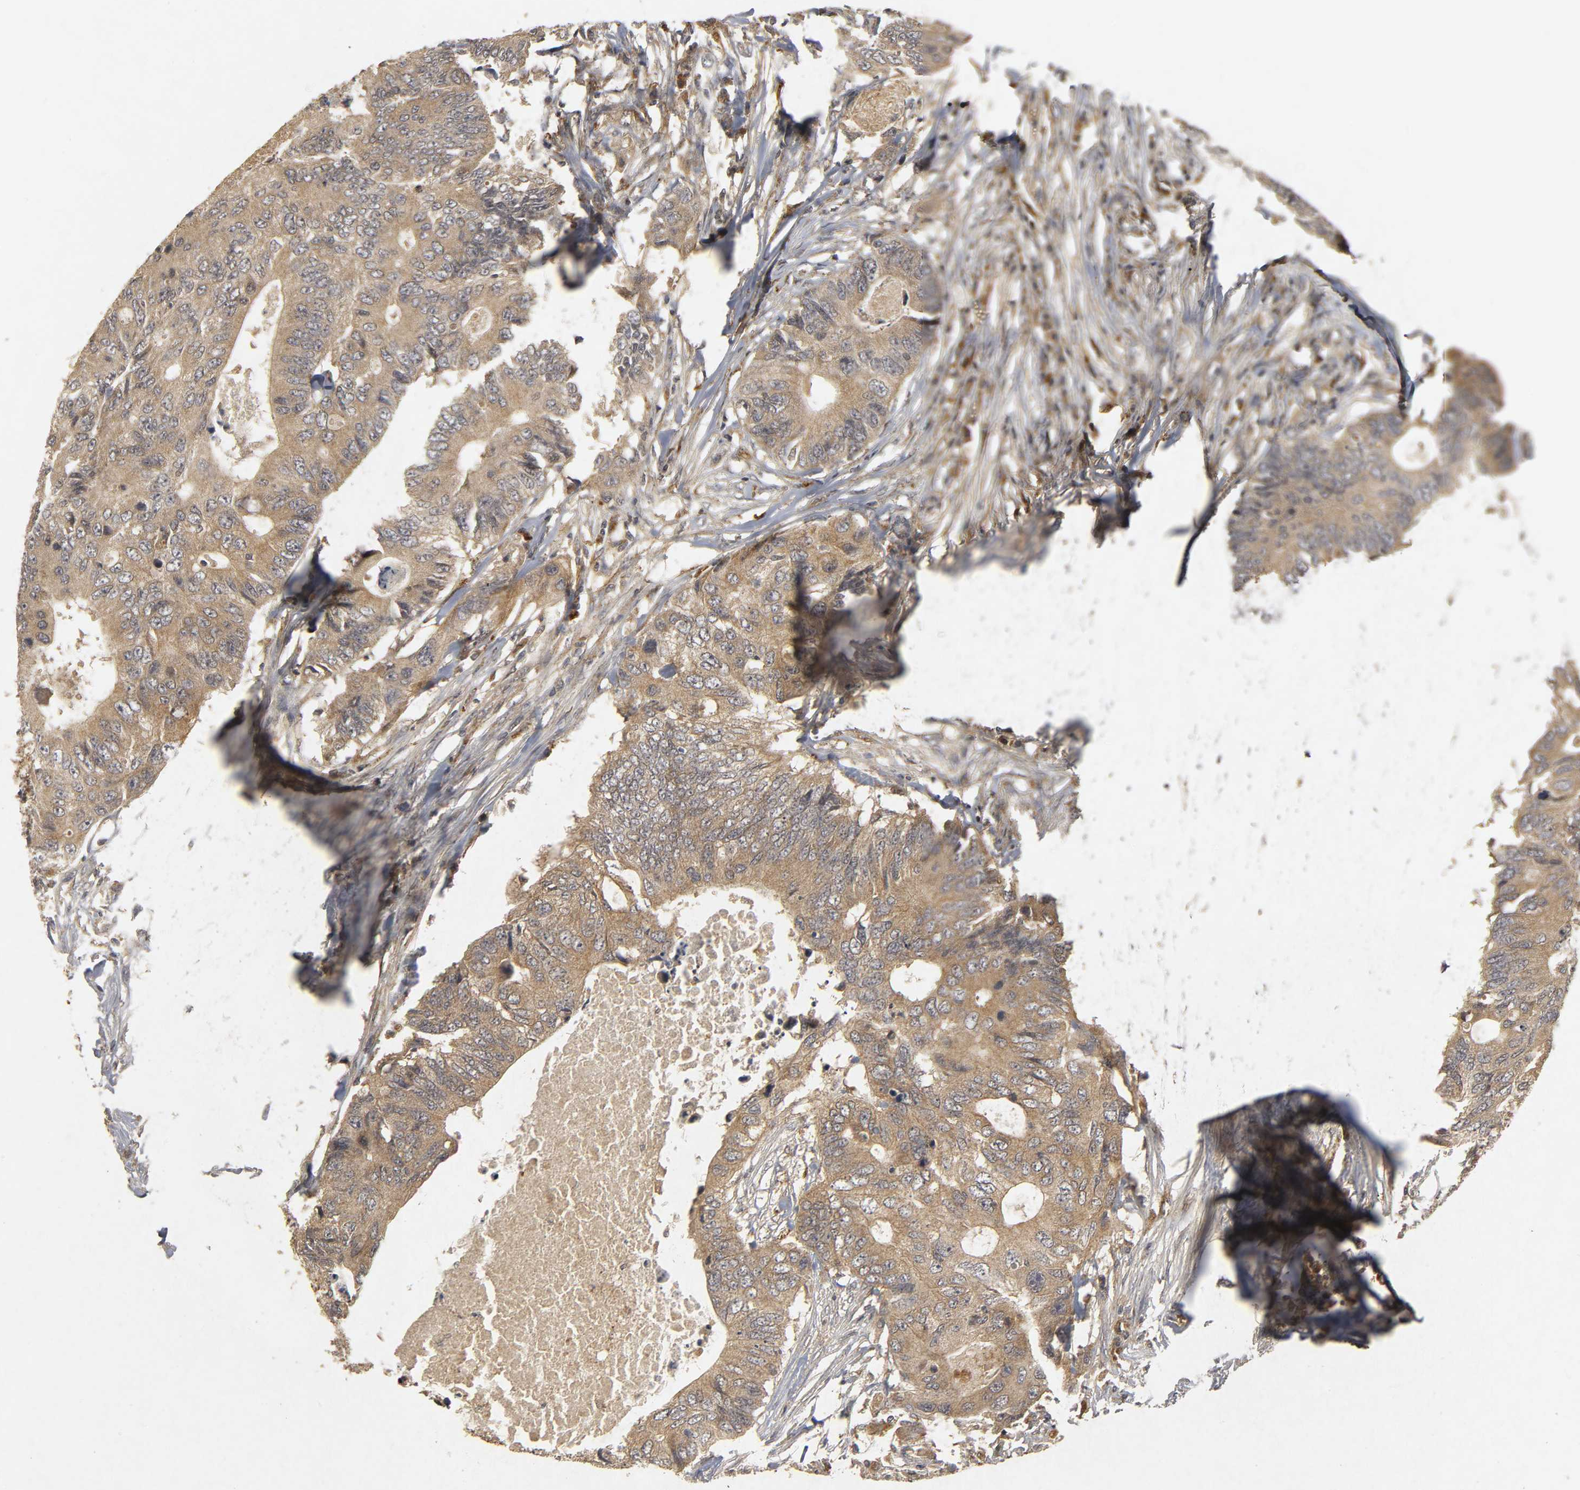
{"staining": {"intensity": "moderate", "quantity": ">75%", "location": "cytoplasmic/membranous"}, "tissue": "colorectal cancer", "cell_type": "Tumor cells", "image_type": "cancer", "snomed": [{"axis": "morphology", "description": "Adenocarcinoma, NOS"}, {"axis": "topography", "description": "Colon"}], "caption": "This is a histology image of immunohistochemistry (IHC) staining of colorectal cancer, which shows moderate expression in the cytoplasmic/membranous of tumor cells.", "gene": "TRAF6", "patient": {"sex": "male", "age": 71}}